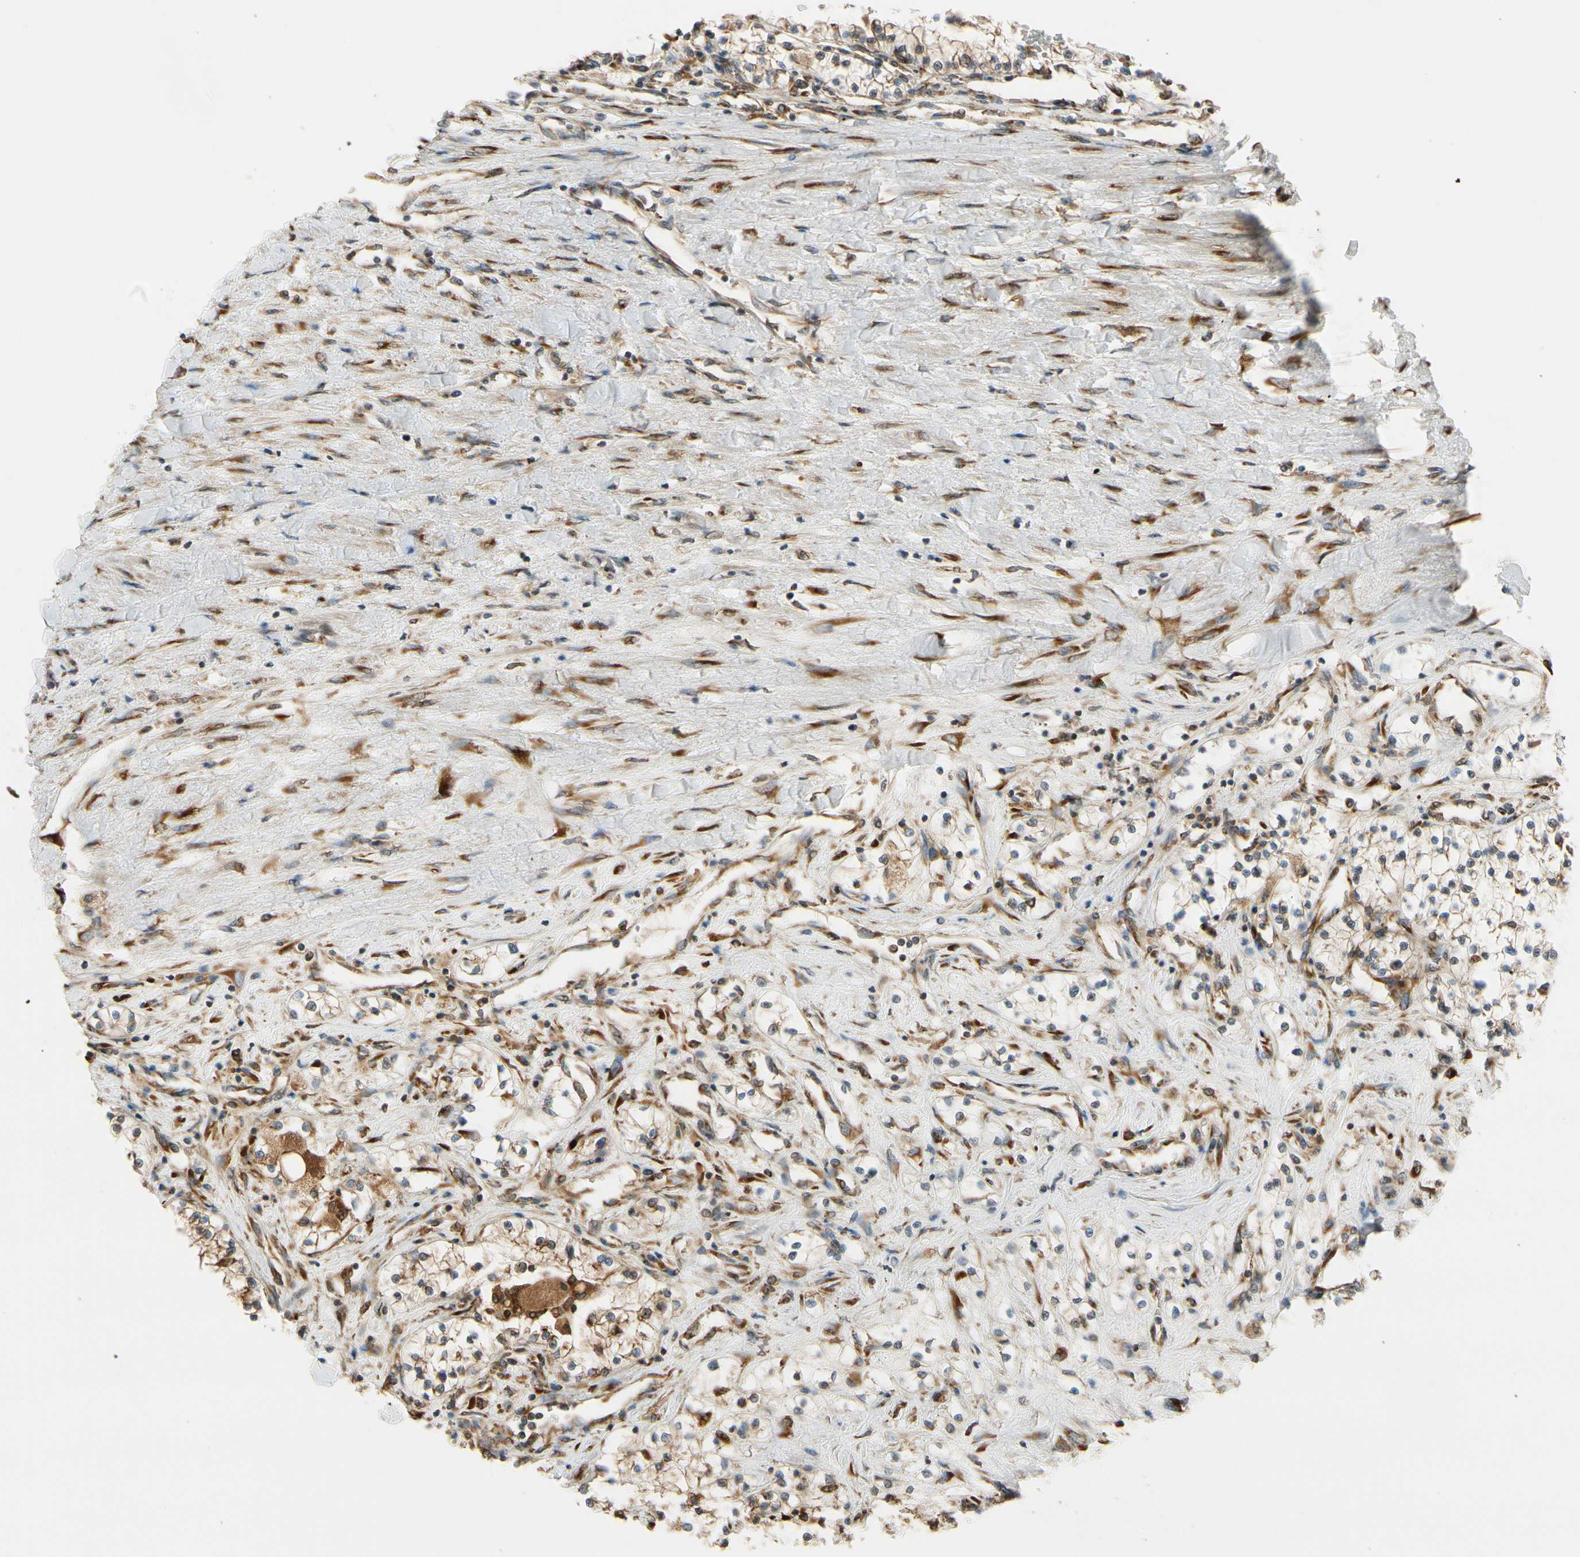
{"staining": {"intensity": "moderate", "quantity": "<25%", "location": "cytoplasmic/membranous"}, "tissue": "renal cancer", "cell_type": "Tumor cells", "image_type": "cancer", "snomed": [{"axis": "morphology", "description": "Adenocarcinoma, NOS"}, {"axis": "topography", "description": "Kidney"}], "caption": "The image shows immunohistochemical staining of renal cancer (adenocarcinoma). There is moderate cytoplasmic/membranous positivity is seen in approximately <25% of tumor cells. The protein is stained brown, and the nuclei are stained in blue (DAB (3,3'-diaminobenzidine) IHC with brightfield microscopy, high magnification).", "gene": "RPN2", "patient": {"sex": "male", "age": 68}}